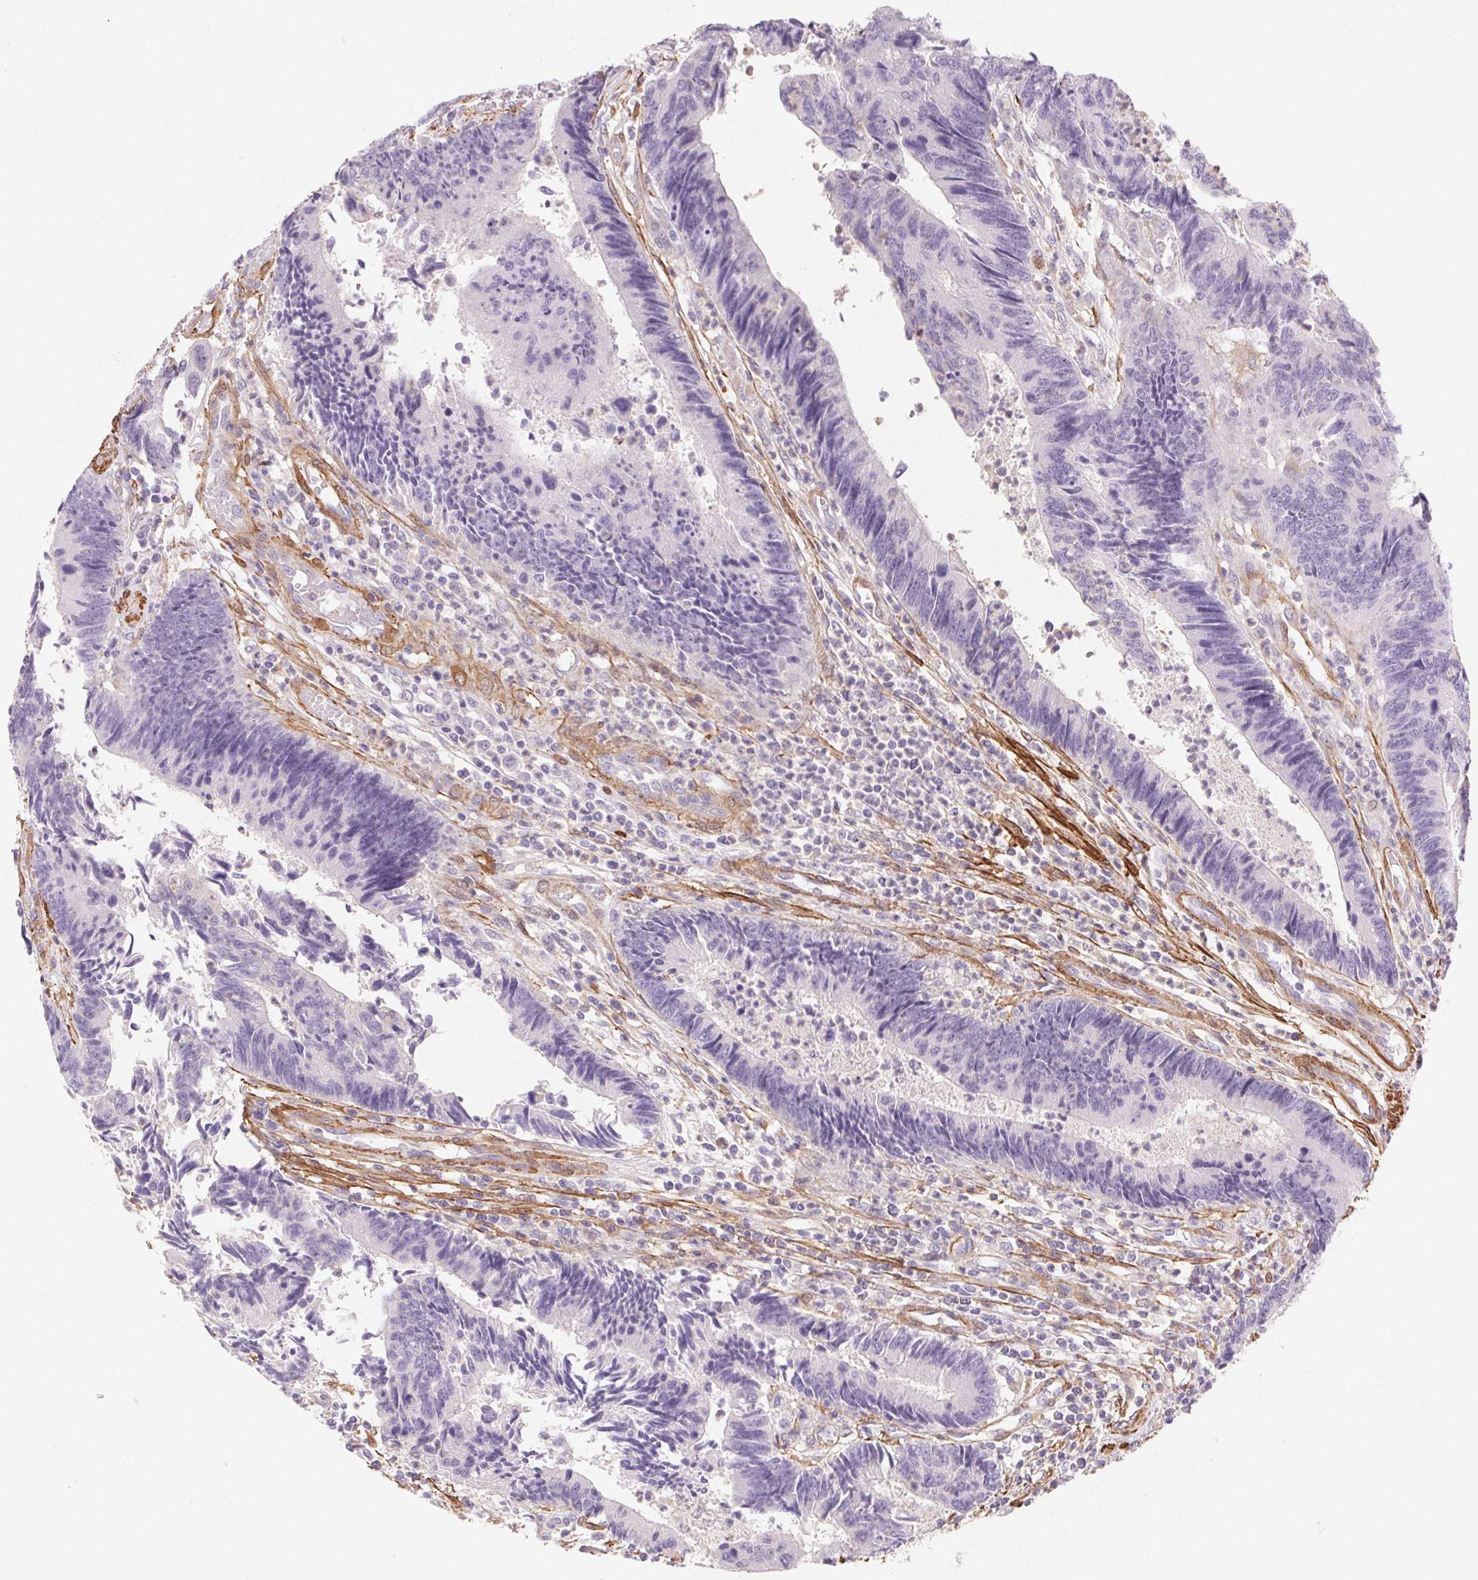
{"staining": {"intensity": "negative", "quantity": "none", "location": "none"}, "tissue": "colorectal cancer", "cell_type": "Tumor cells", "image_type": "cancer", "snomed": [{"axis": "morphology", "description": "Adenocarcinoma, NOS"}, {"axis": "topography", "description": "Colon"}], "caption": "Immunohistochemical staining of human colorectal cancer (adenocarcinoma) reveals no significant expression in tumor cells.", "gene": "GPX8", "patient": {"sex": "female", "age": 67}}